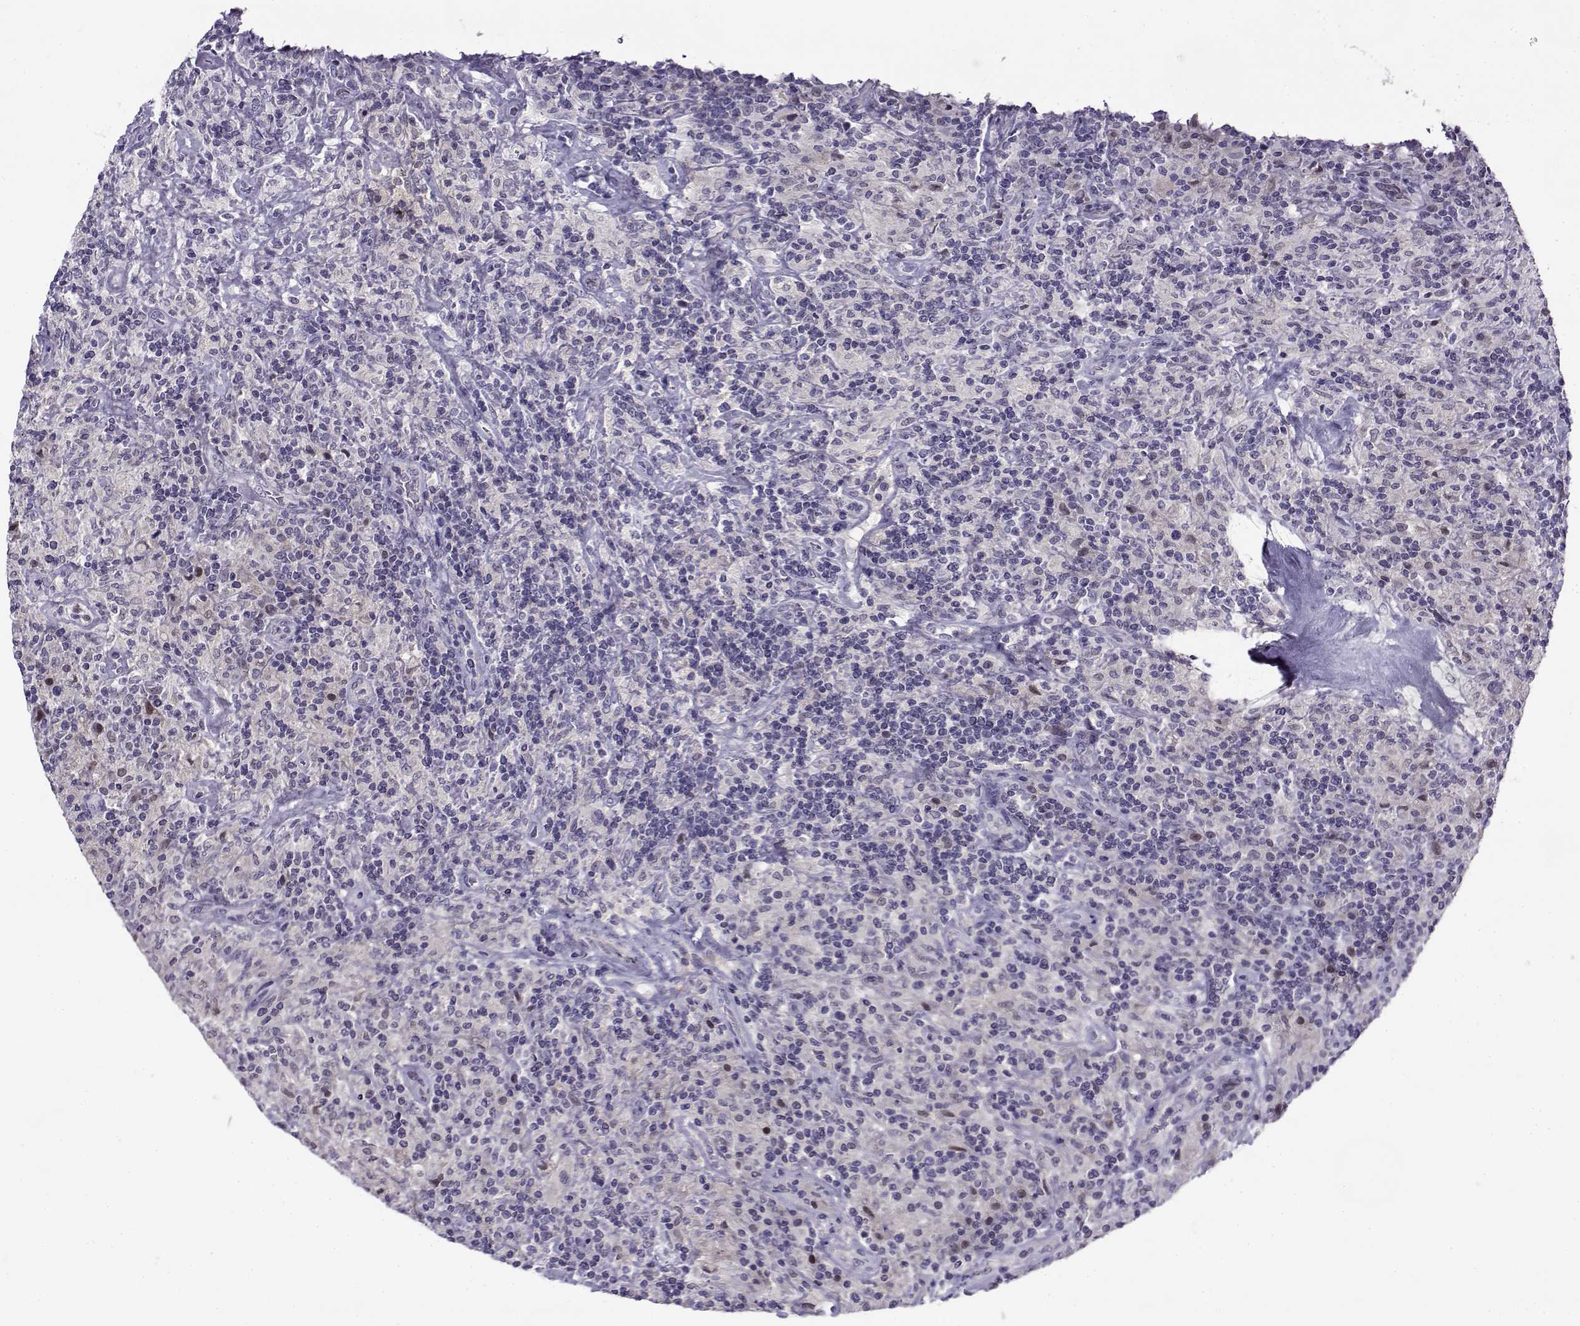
{"staining": {"intensity": "negative", "quantity": "none", "location": "none"}, "tissue": "lymphoma", "cell_type": "Tumor cells", "image_type": "cancer", "snomed": [{"axis": "morphology", "description": "Hodgkin's disease, NOS"}, {"axis": "topography", "description": "Lymph node"}], "caption": "The immunohistochemistry (IHC) image has no significant positivity in tumor cells of Hodgkin's disease tissue.", "gene": "FEZF1", "patient": {"sex": "male", "age": 70}}